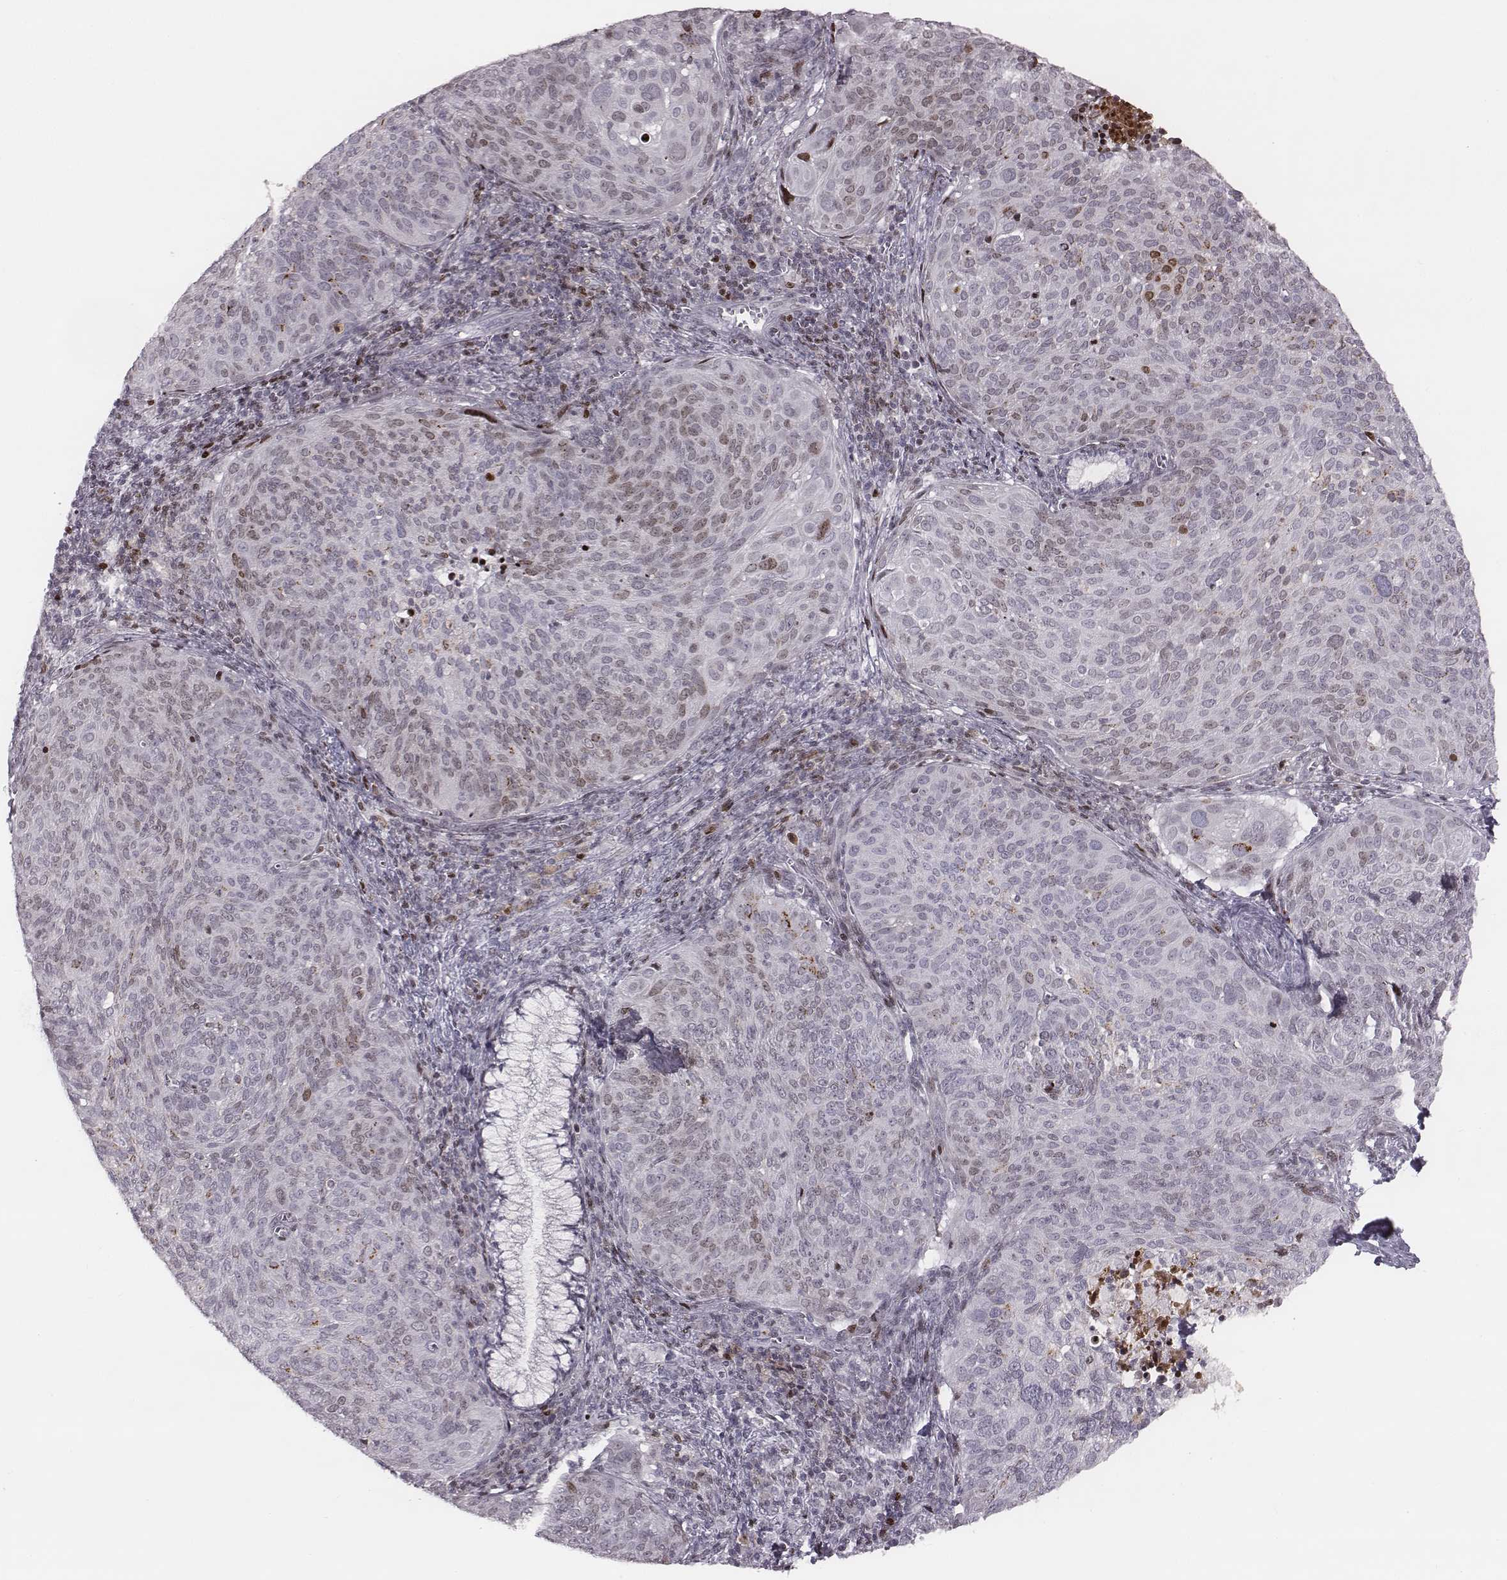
{"staining": {"intensity": "strong", "quantity": "<25%", "location": "nuclear"}, "tissue": "cervical cancer", "cell_type": "Tumor cells", "image_type": "cancer", "snomed": [{"axis": "morphology", "description": "Squamous cell carcinoma, NOS"}, {"axis": "topography", "description": "Cervix"}], "caption": "Tumor cells display strong nuclear positivity in approximately <25% of cells in cervical squamous cell carcinoma. Nuclei are stained in blue.", "gene": "NDC1", "patient": {"sex": "female", "age": 39}}